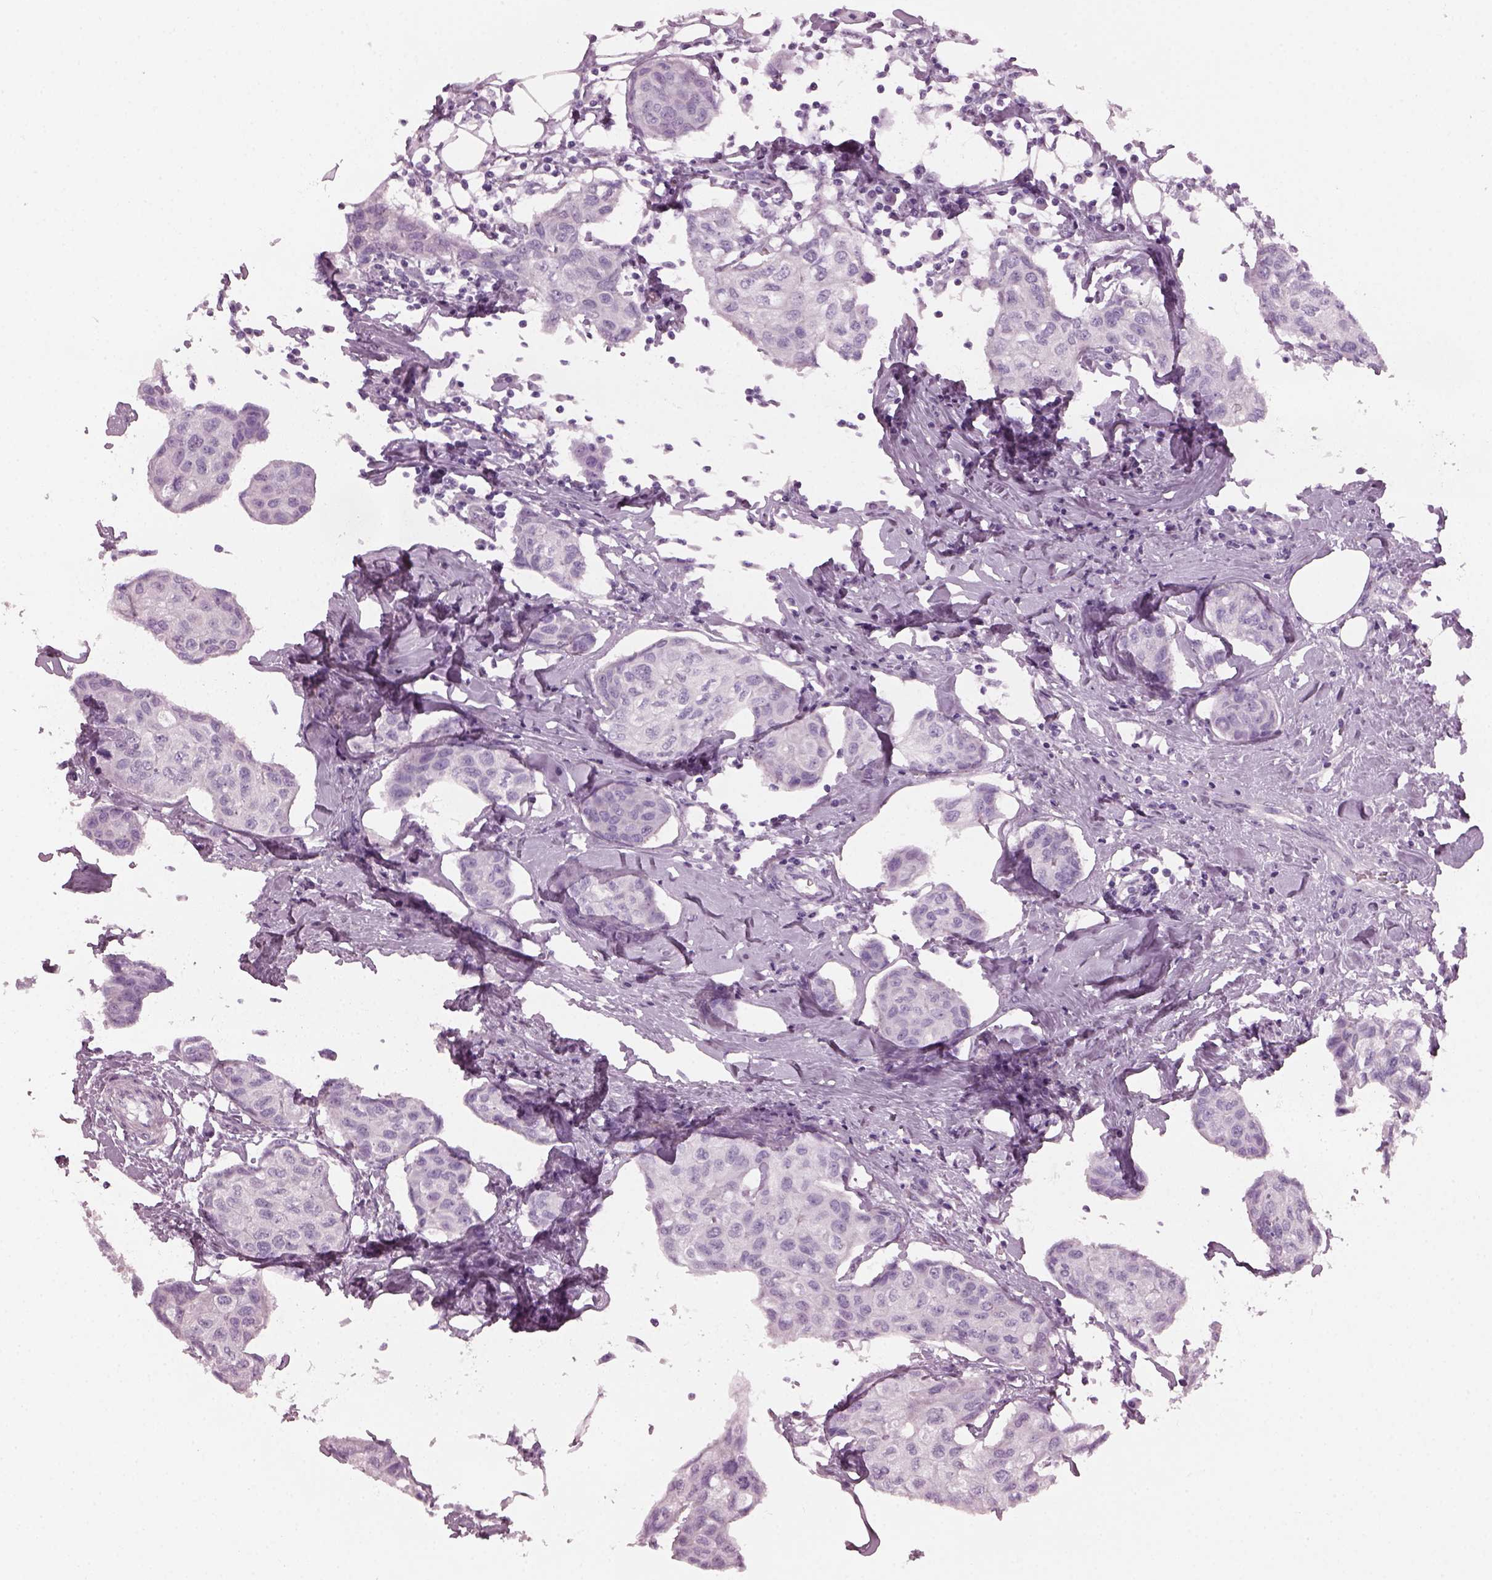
{"staining": {"intensity": "negative", "quantity": "none", "location": "none"}, "tissue": "breast cancer", "cell_type": "Tumor cells", "image_type": "cancer", "snomed": [{"axis": "morphology", "description": "Duct carcinoma"}, {"axis": "topography", "description": "Breast"}], "caption": "A photomicrograph of intraductal carcinoma (breast) stained for a protein shows no brown staining in tumor cells.", "gene": "PDC", "patient": {"sex": "female", "age": 80}}